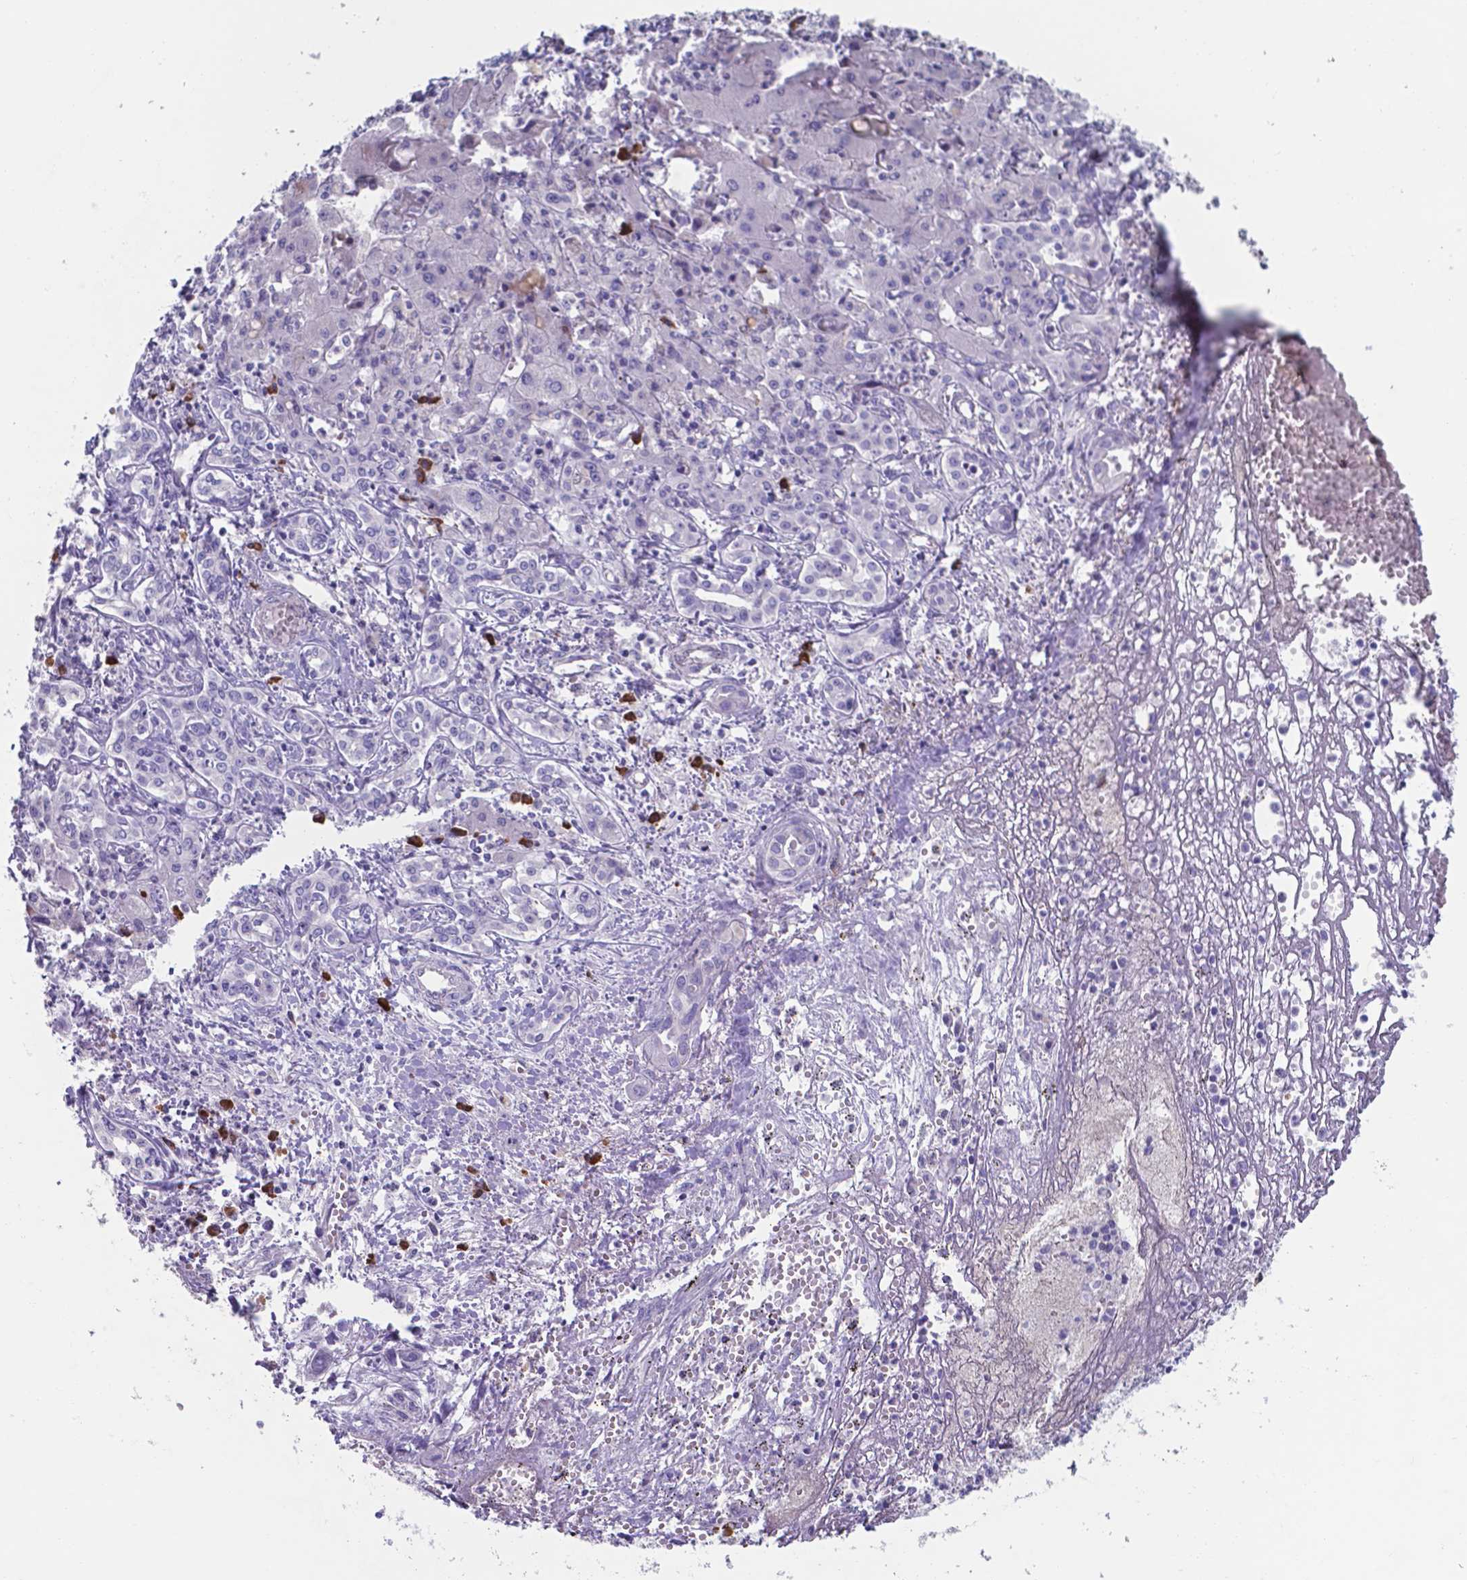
{"staining": {"intensity": "negative", "quantity": "none", "location": "none"}, "tissue": "liver cancer", "cell_type": "Tumor cells", "image_type": "cancer", "snomed": [{"axis": "morphology", "description": "Cholangiocarcinoma"}, {"axis": "topography", "description": "Liver"}], "caption": "This is a histopathology image of IHC staining of liver cholangiocarcinoma, which shows no expression in tumor cells.", "gene": "UBE2J1", "patient": {"sex": "female", "age": 64}}